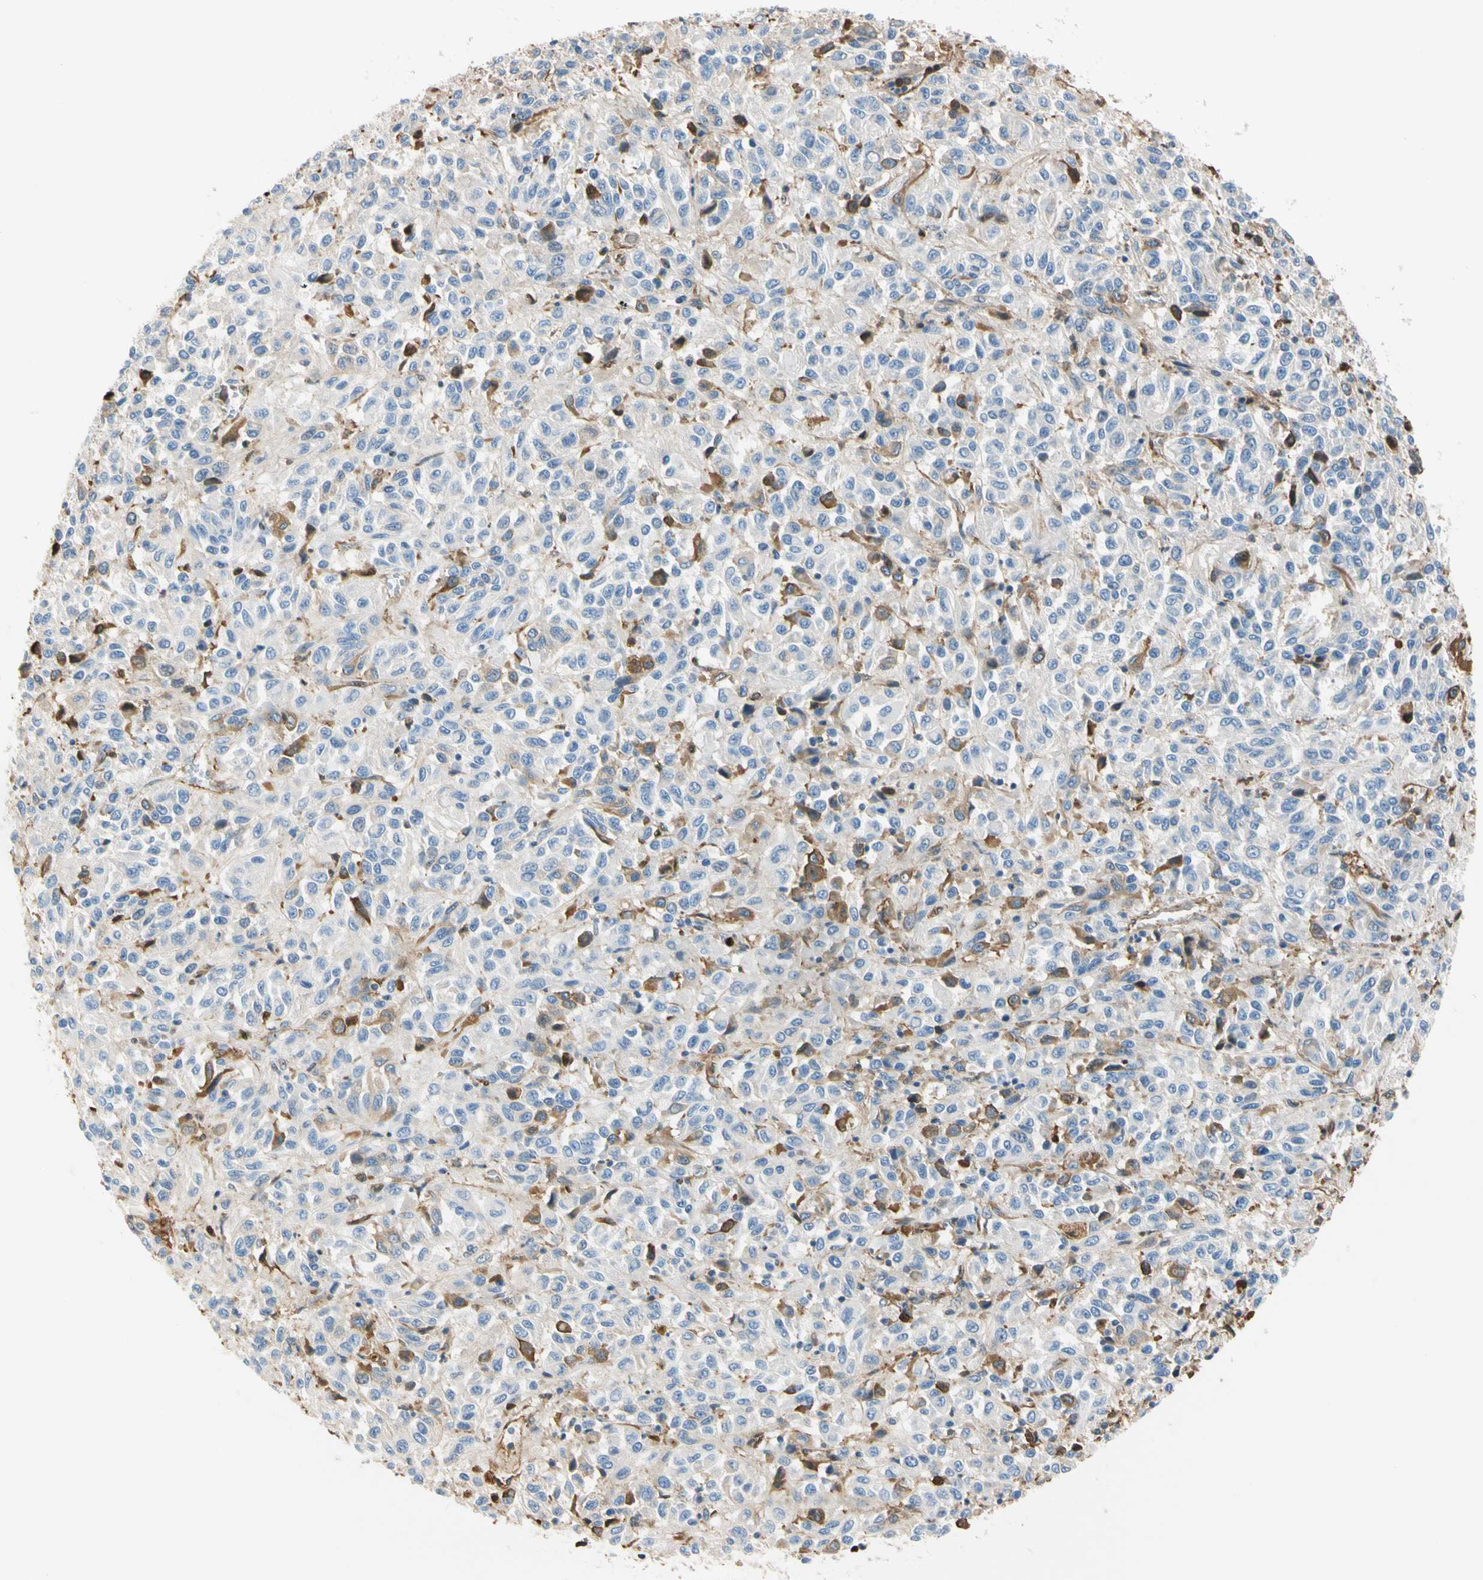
{"staining": {"intensity": "moderate", "quantity": "<25%", "location": "cytoplasmic/membranous"}, "tissue": "melanoma", "cell_type": "Tumor cells", "image_type": "cancer", "snomed": [{"axis": "morphology", "description": "Malignant melanoma, Metastatic site"}, {"axis": "topography", "description": "Lung"}], "caption": "IHC photomicrograph of melanoma stained for a protein (brown), which demonstrates low levels of moderate cytoplasmic/membranous staining in about <25% of tumor cells.", "gene": "LAMB3", "patient": {"sex": "male", "age": 64}}